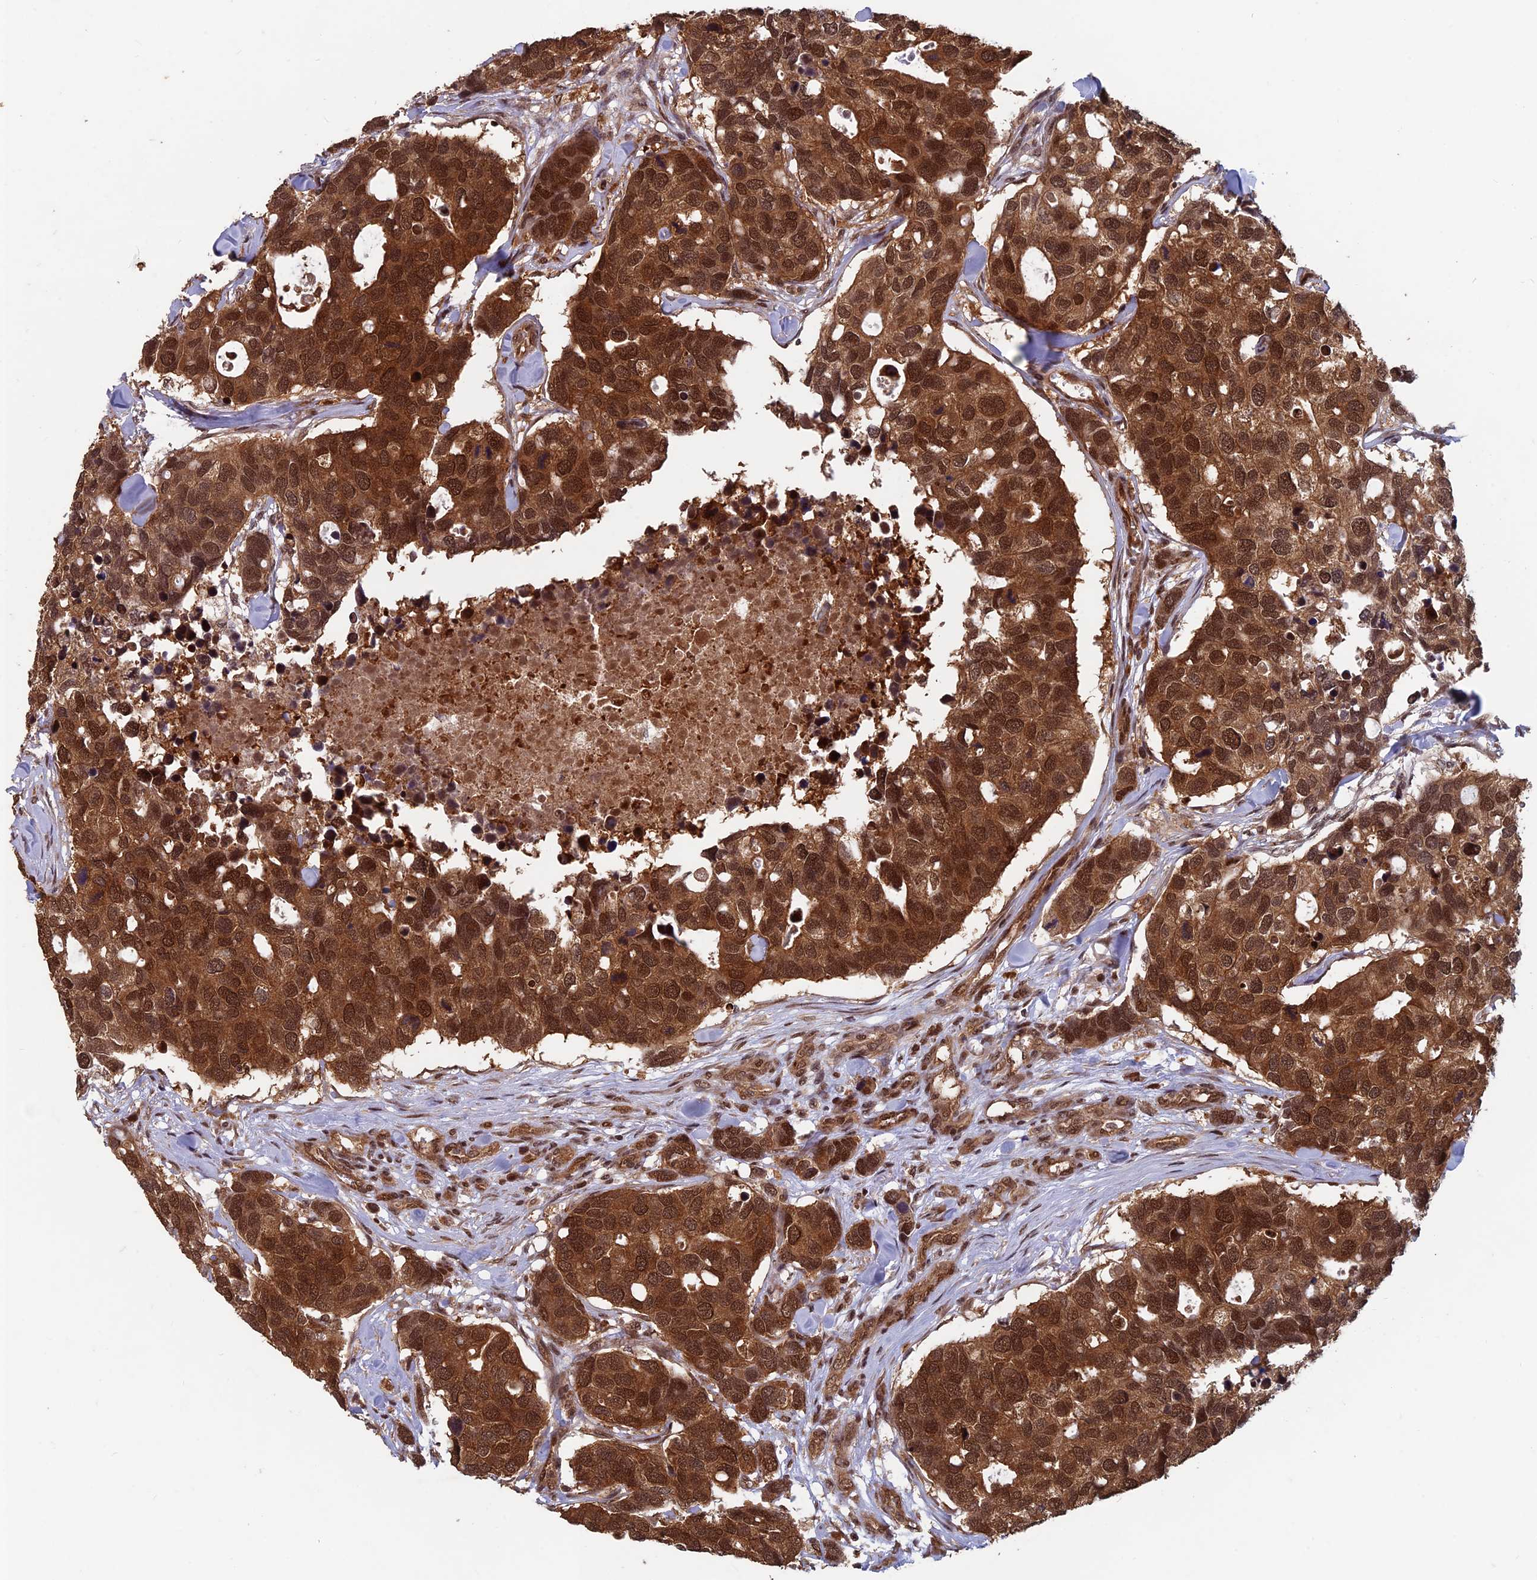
{"staining": {"intensity": "strong", "quantity": ">75%", "location": "cytoplasmic/membranous,nuclear"}, "tissue": "breast cancer", "cell_type": "Tumor cells", "image_type": "cancer", "snomed": [{"axis": "morphology", "description": "Duct carcinoma"}, {"axis": "topography", "description": "Breast"}], "caption": "DAB immunohistochemical staining of human breast cancer demonstrates strong cytoplasmic/membranous and nuclear protein staining in approximately >75% of tumor cells.", "gene": "FAM53C", "patient": {"sex": "female", "age": 83}}